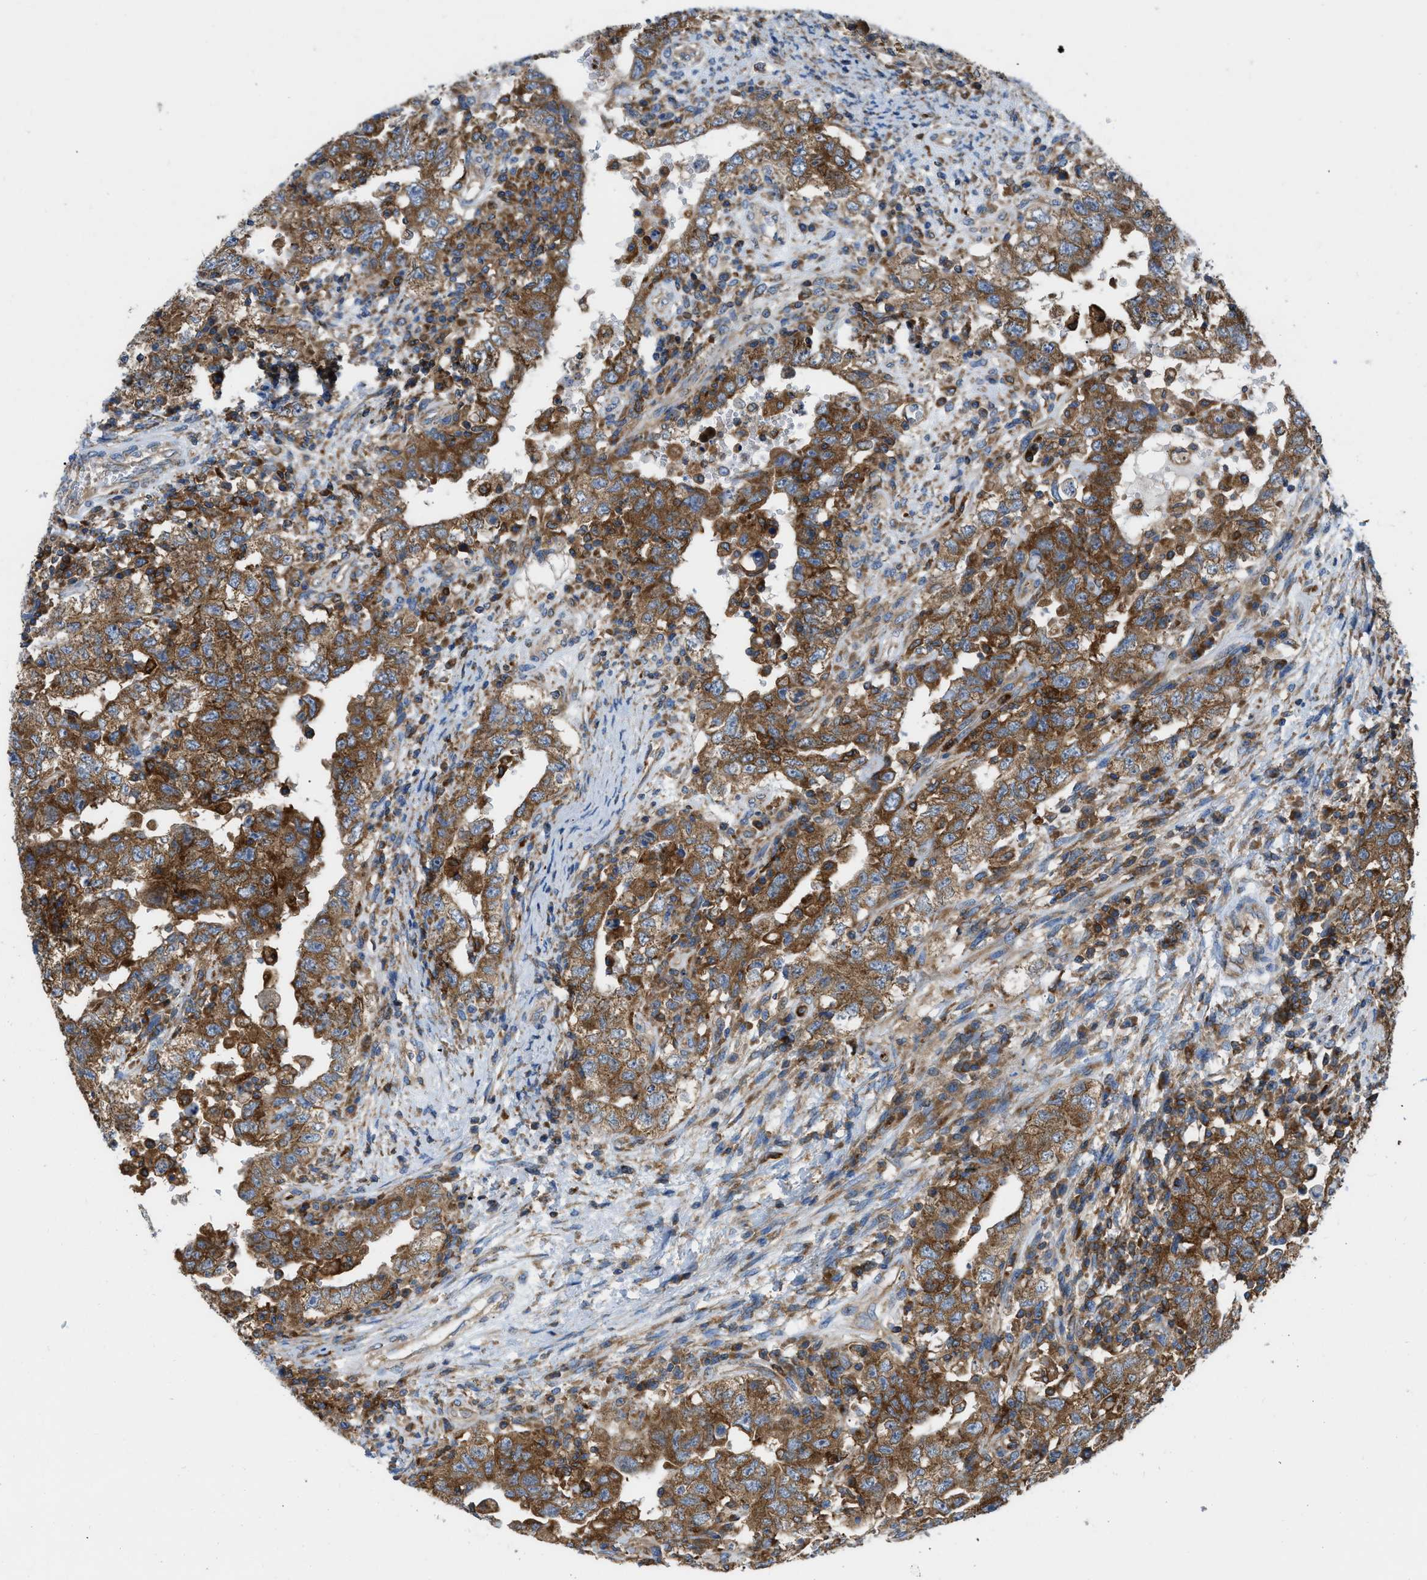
{"staining": {"intensity": "moderate", "quantity": ">75%", "location": "cytoplasmic/membranous"}, "tissue": "testis cancer", "cell_type": "Tumor cells", "image_type": "cancer", "snomed": [{"axis": "morphology", "description": "Carcinoma, Embryonal, NOS"}, {"axis": "topography", "description": "Testis"}], "caption": "Testis embryonal carcinoma stained with IHC reveals moderate cytoplasmic/membranous staining in about >75% of tumor cells.", "gene": "GPAT4", "patient": {"sex": "male", "age": 26}}